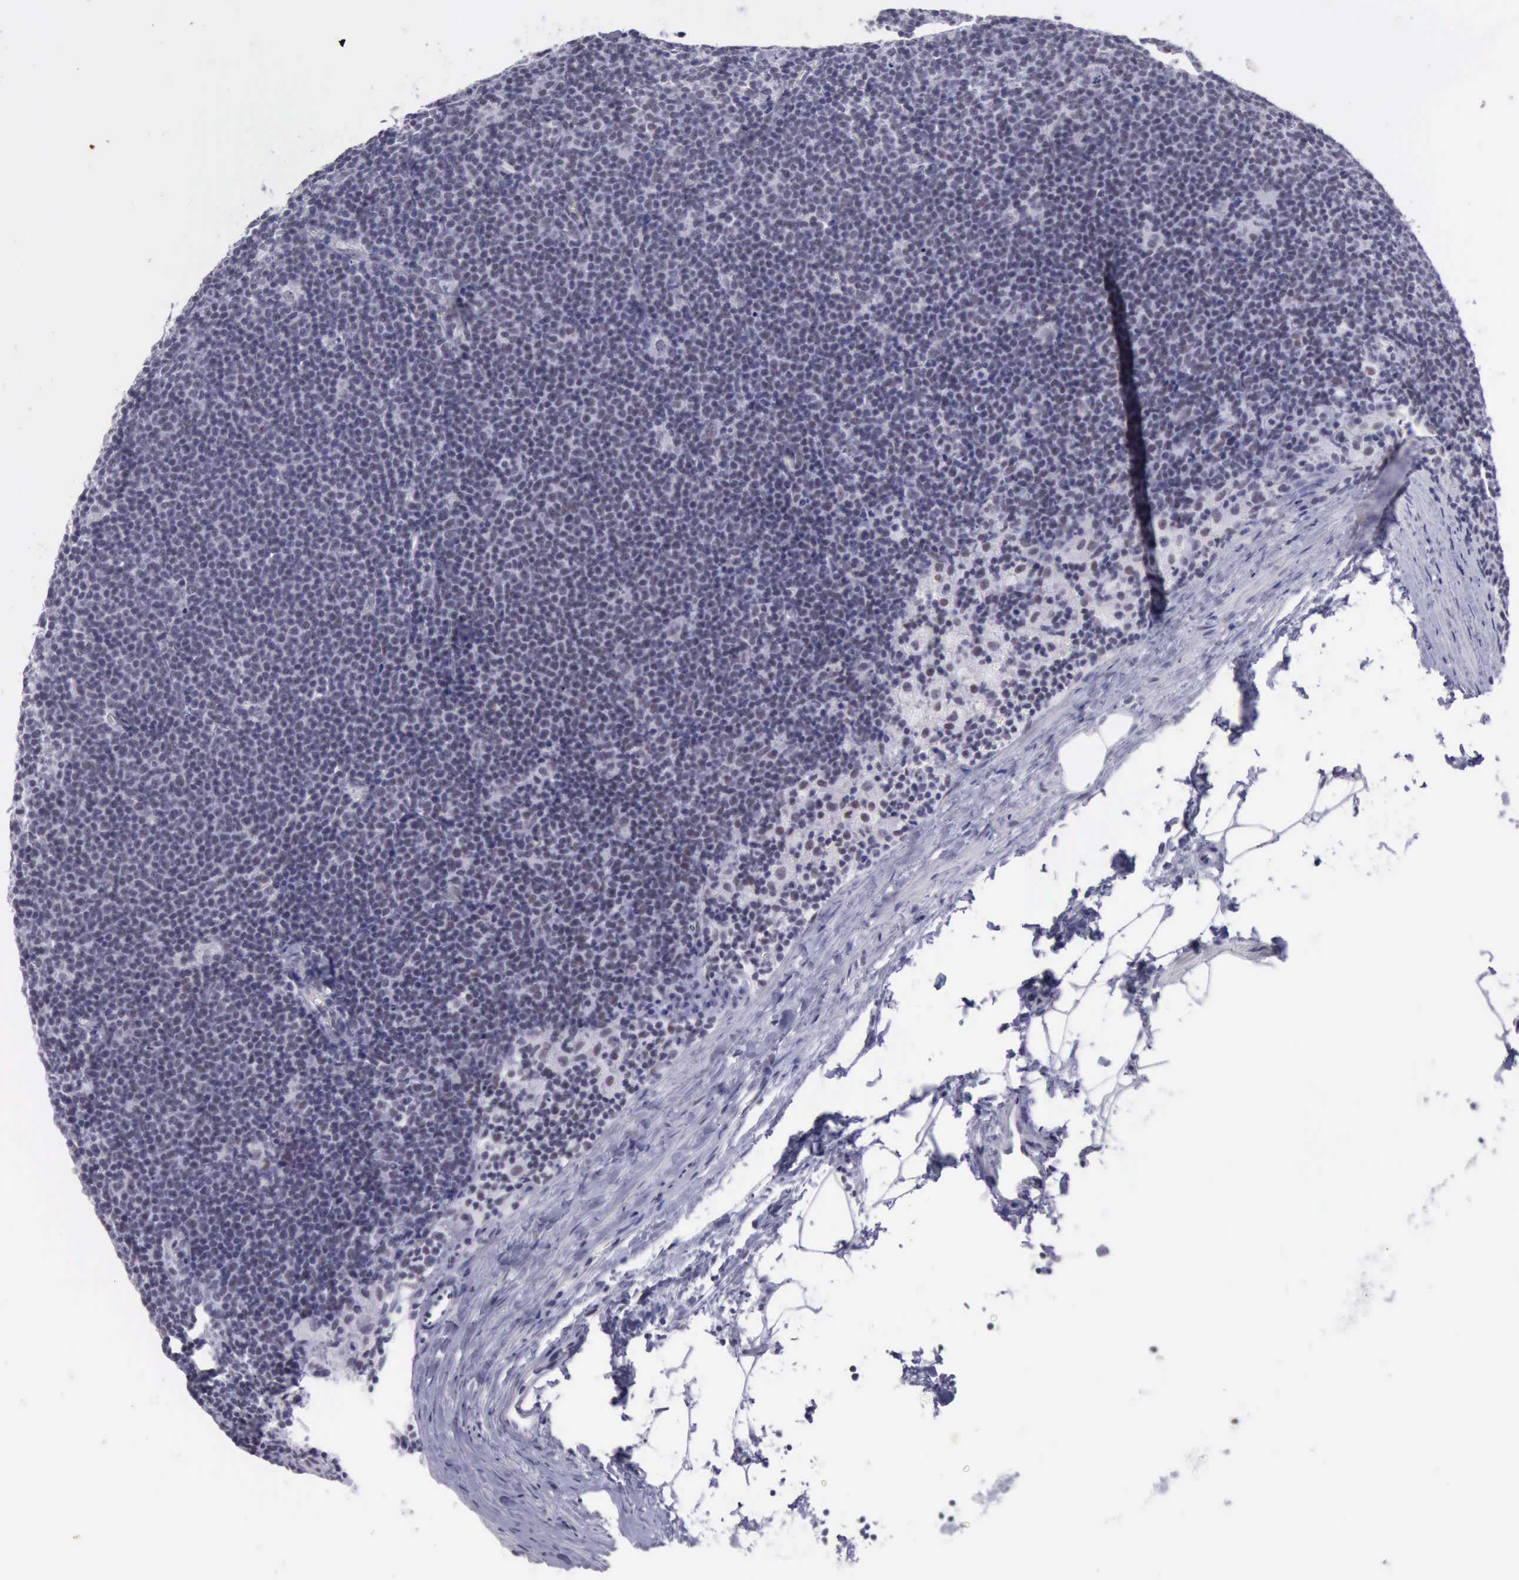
{"staining": {"intensity": "weak", "quantity": "25%-75%", "location": "nuclear"}, "tissue": "lymphoma", "cell_type": "Tumor cells", "image_type": "cancer", "snomed": [{"axis": "morphology", "description": "Malignant lymphoma, non-Hodgkin's type, Low grade"}, {"axis": "topography", "description": "Lymph node"}], "caption": "Protein analysis of low-grade malignant lymphoma, non-Hodgkin's type tissue demonstrates weak nuclear expression in approximately 25%-75% of tumor cells. (DAB = brown stain, brightfield microscopy at high magnification).", "gene": "EP300", "patient": {"sex": "male", "age": 65}}